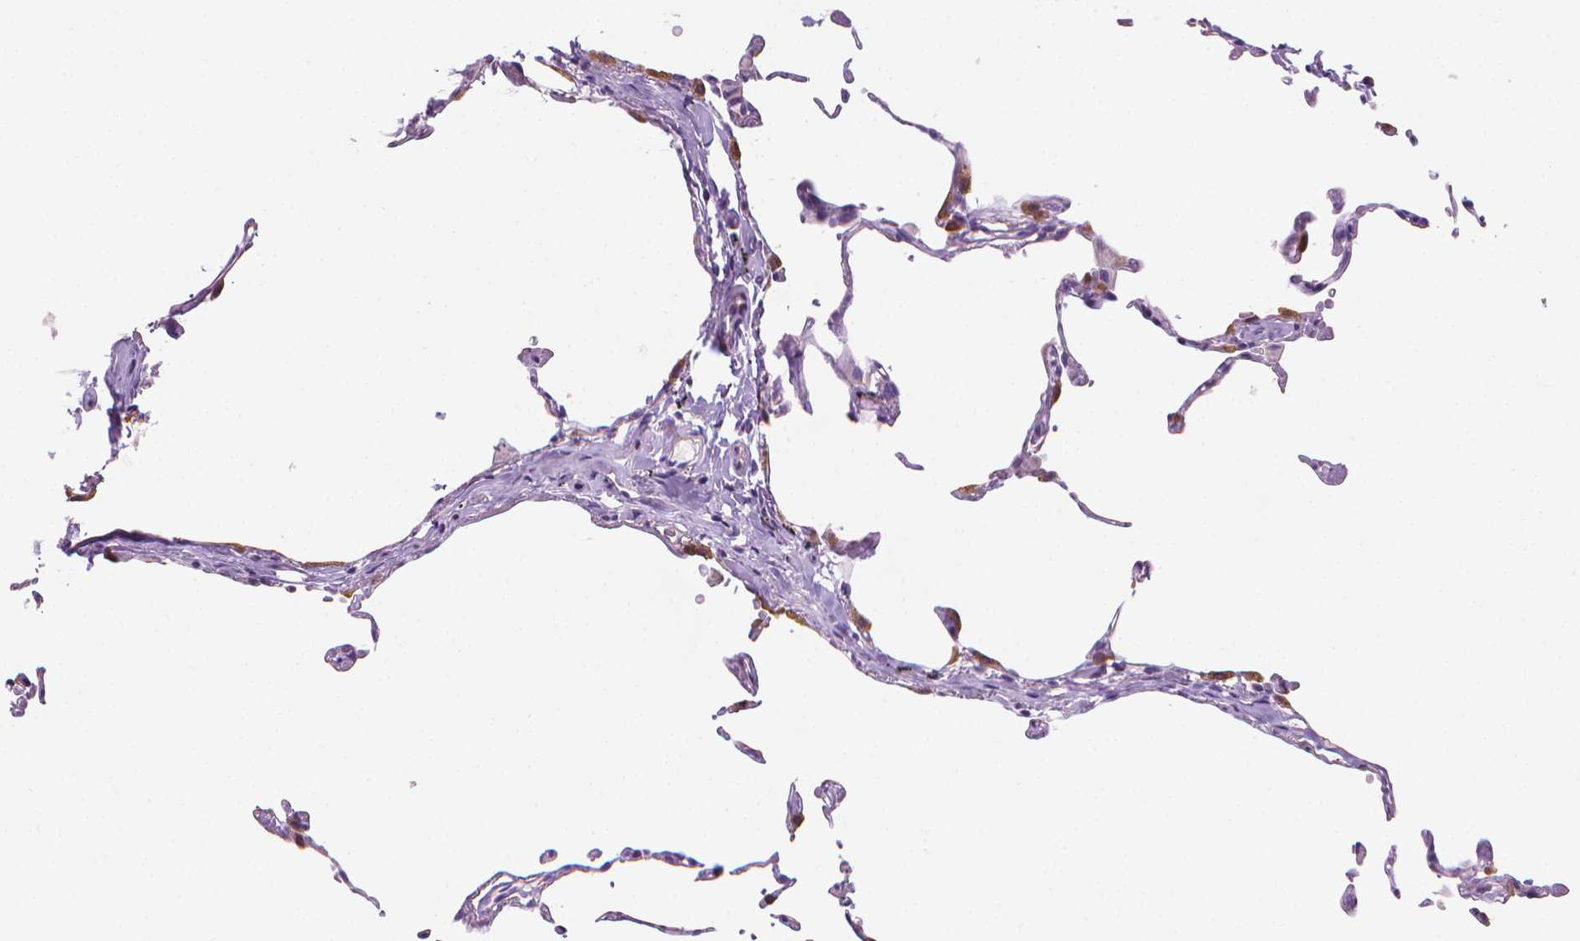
{"staining": {"intensity": "strong", "quantity": "<25%", "location": "cytoplasmic/membranous"}, "tissue": "lung", "cell_type": "Alveolar cells", "image_type": "normal", "snomed": [{"axis": "morphology", "description": "Normal tissue, NOS"}, {"axis": "topography", "description": "Lung"}], "caption": "Immunohistochemistry (IHC) of unremarkable human lung demonstrates medium levels of strong cytoplasmic/membranous expression in about <25% of alveolar cells.", "gene": "FASN", "patient": {"sex": "female", "age": 57}}